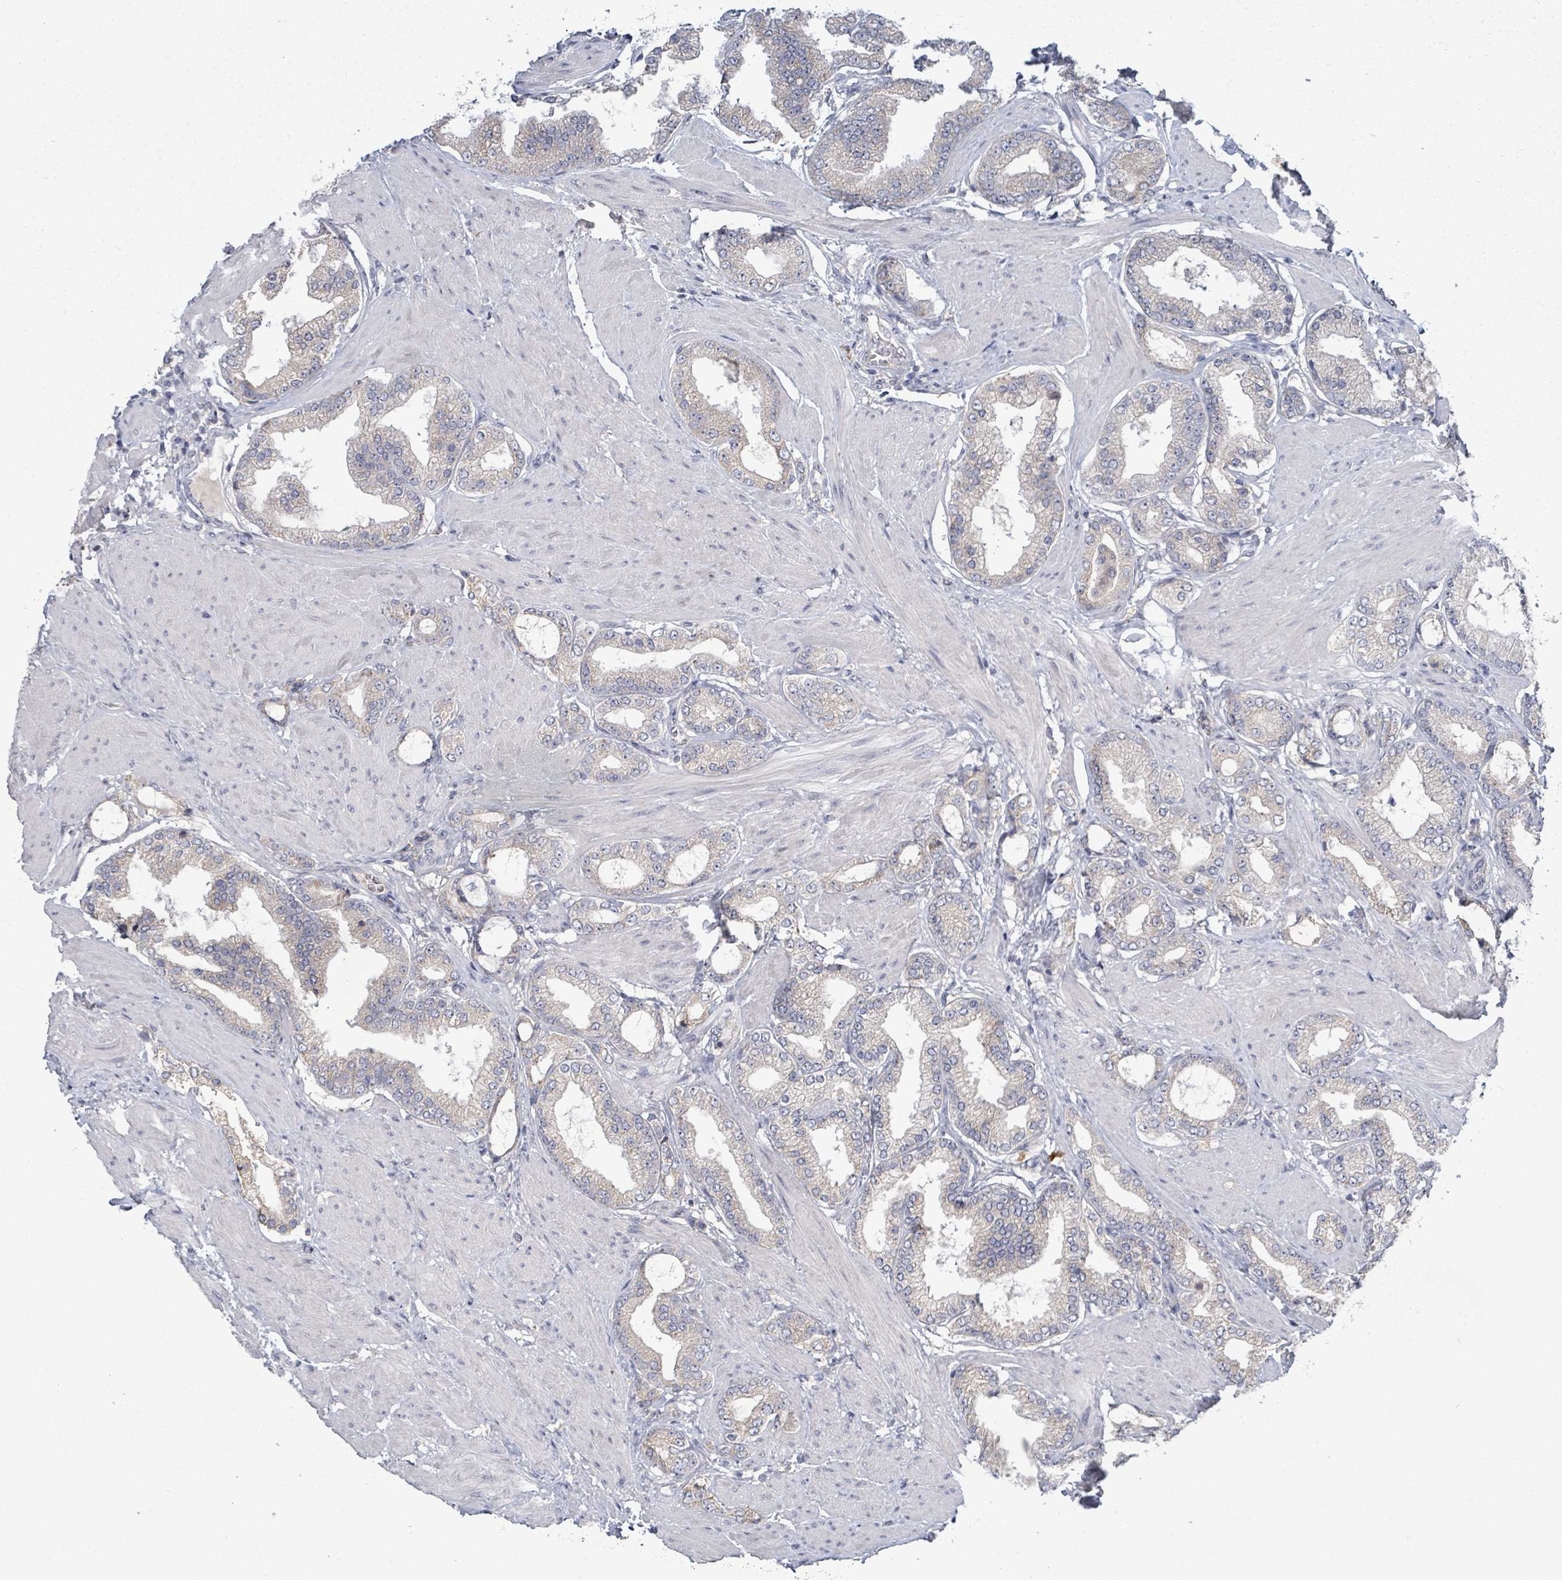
{"staining": {"intensity": "negative", "quantity": "none", "location": "none"}, "tissue": "prostate cancer", "cell_type": "Tumor cells", "image_type": "cancer", "snomed": [{"axis": "morphology", "description": "Adenocarcinoma, Low grade"}, {"axis": "topography", "description": "Prostate"}], "caption": "Human prostate cancer stained for a protein using IHC exhibits no expression in tumor cells.", "gene": "ATP13A1", "patient": {"sex": "male", "age": 42}}